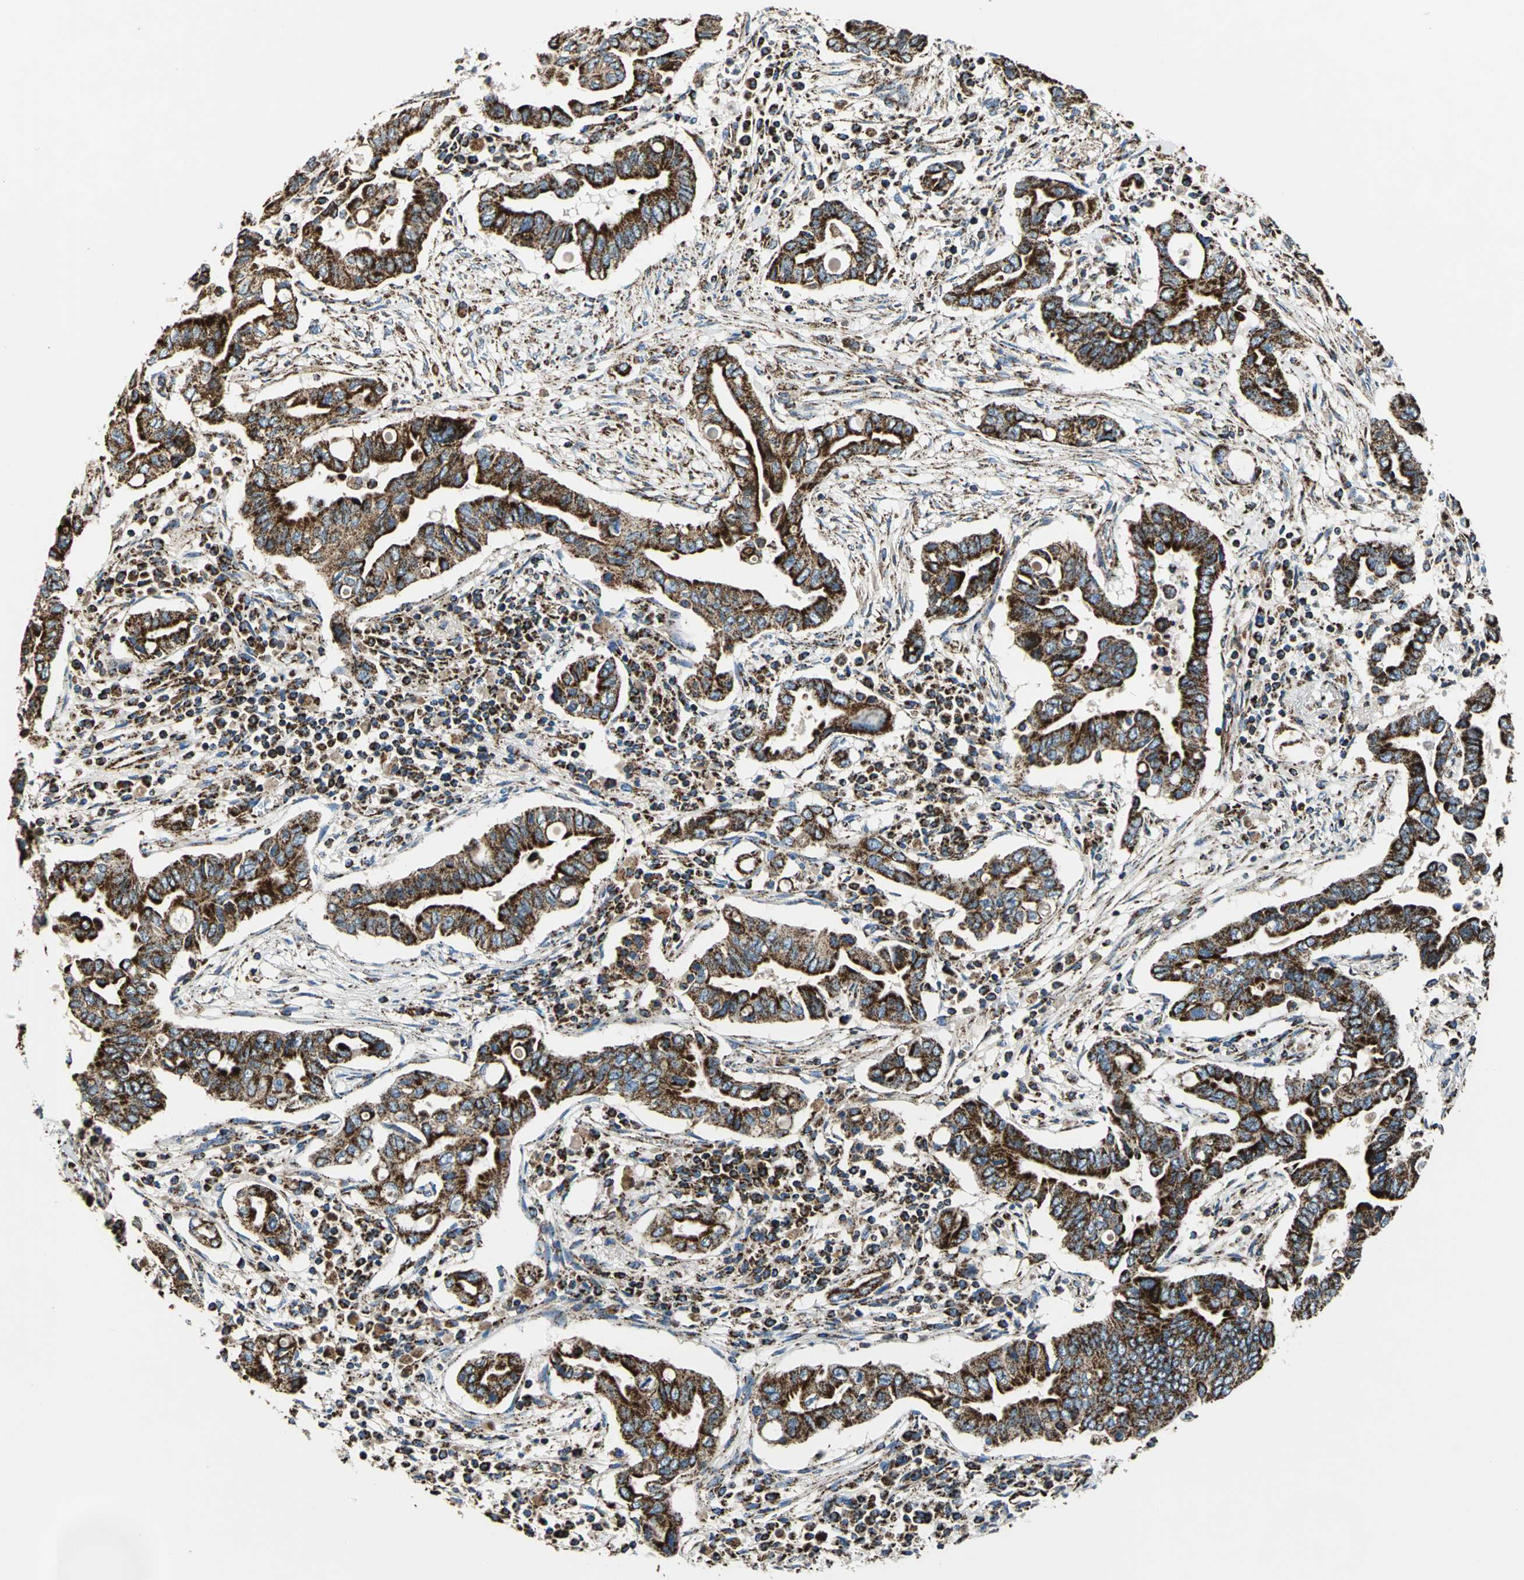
{"staining": {"intensity": "strong", "quantity": ">75%", "location": "cytoplasmic/membranous"}, "tissue": "pancreatic cancer", "cell_type": "Tumor cells", "image_type": "cancer", "snomed": [{"axis": "morphology", "description": "Adenocarcinoma, NOS"}, {"axis": "topography", "description": "Pancreas"}], "caption": "Immunohistochemical staining of adenocarcinoma (pancreatic) displays strong cytoplasmic/membranous protein expression in about >75% of tumor cells.", "gene": "ECH1", "patient": {"sex": "female", "age": 57}}